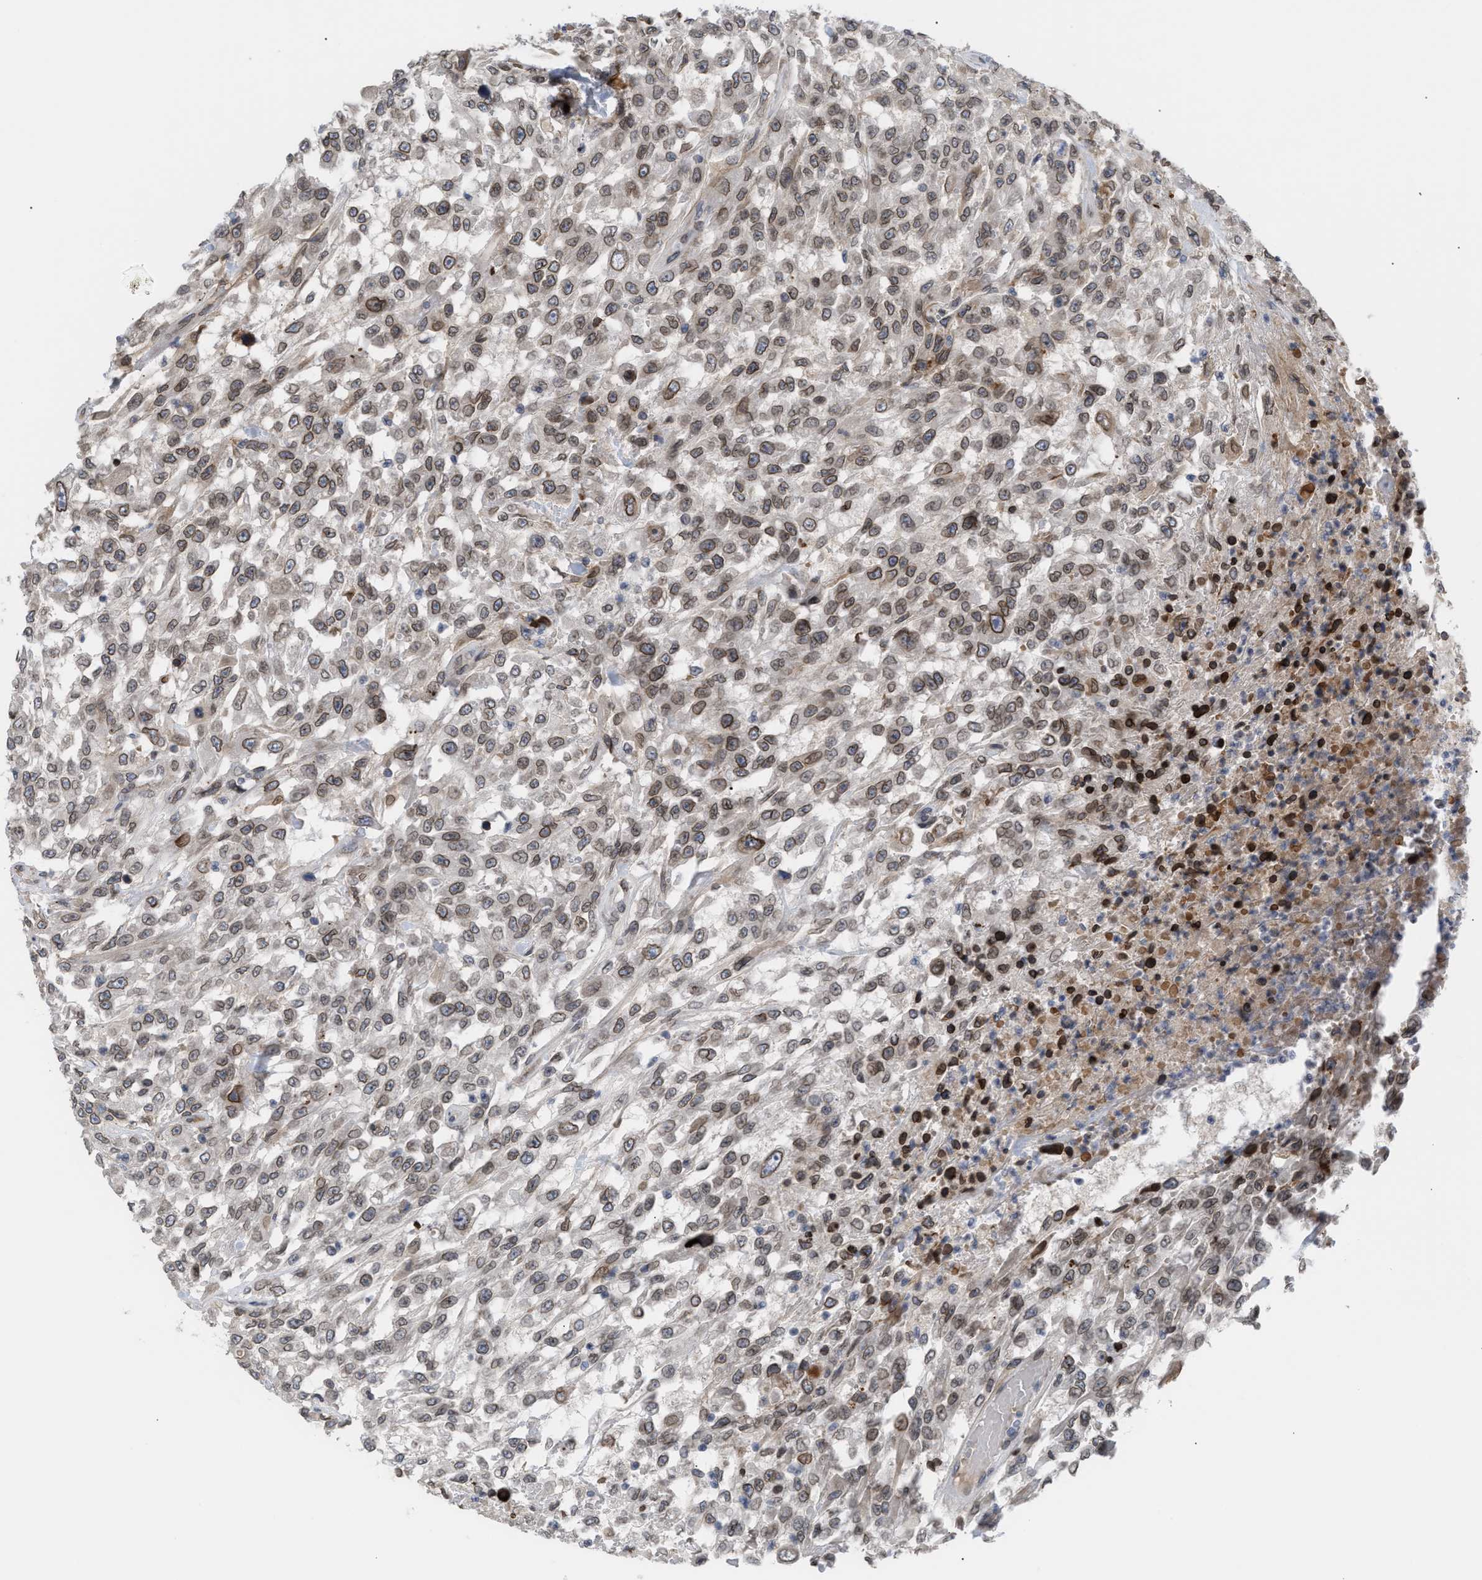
{"staining": {"intensity": "moderate", "quantity": ">75%", "location": "cytoplasmic/membranous,nuclear"}, "tissue": "urothelial cancer", "cell_type": "Tumor cells", "image_type": "cancer", "snomed": [{"axis": "morphology", "description": "Urothelial carcinoma, High grade"}, {"axis": "topography", "description": "Urinary bladder"}], "caption": "High-grade urothelial carcinoma was stained to show a protein in brown. There is medium levels of moderate cytoplasmic/membranous and nuclear expression in approximately >75% of tumor cells.", "gene": "NUP62", "patient": {"sex": "male", "age": 46}}